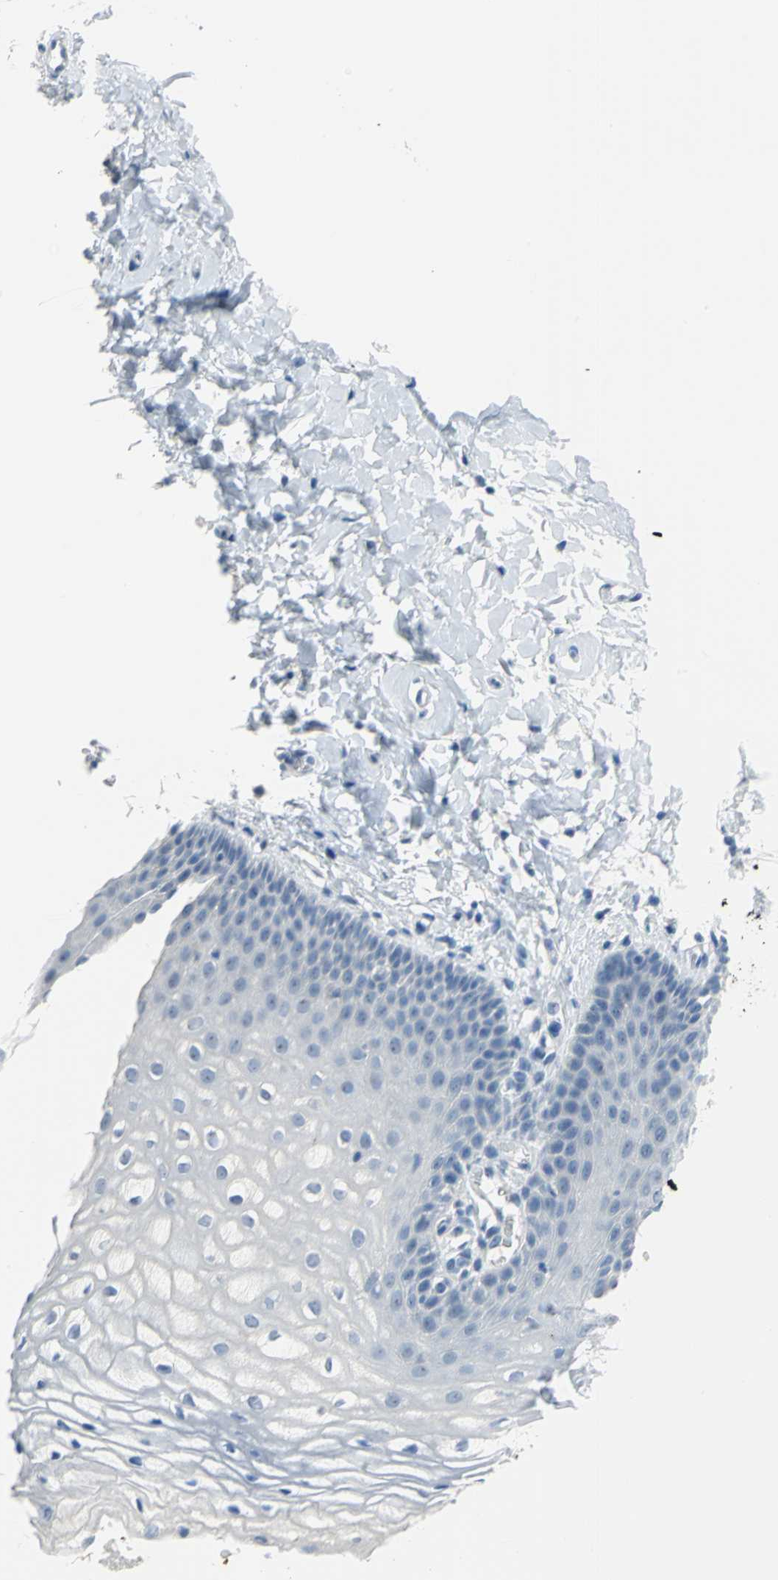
{"staining": {"intensity": "negative", "quantity": "none", "location": "none"}, "tissue": "vagina", "cell_type": "Squamous epithelial cells", "image_type": "normal", "snomed": [{"axis": "morphology", "description": "Normal tissue, NOS"}, {"axis": "topography", "description": "Vagina"}], "caption": "Histopathology image shows no significant protein expression in squamous epithelial cells of unremarkable vagina. (DAB immunohistochemistry (IHC), high magnification).", "gene": "MUC4", "patient": {"sex": "female", "age": 55}}